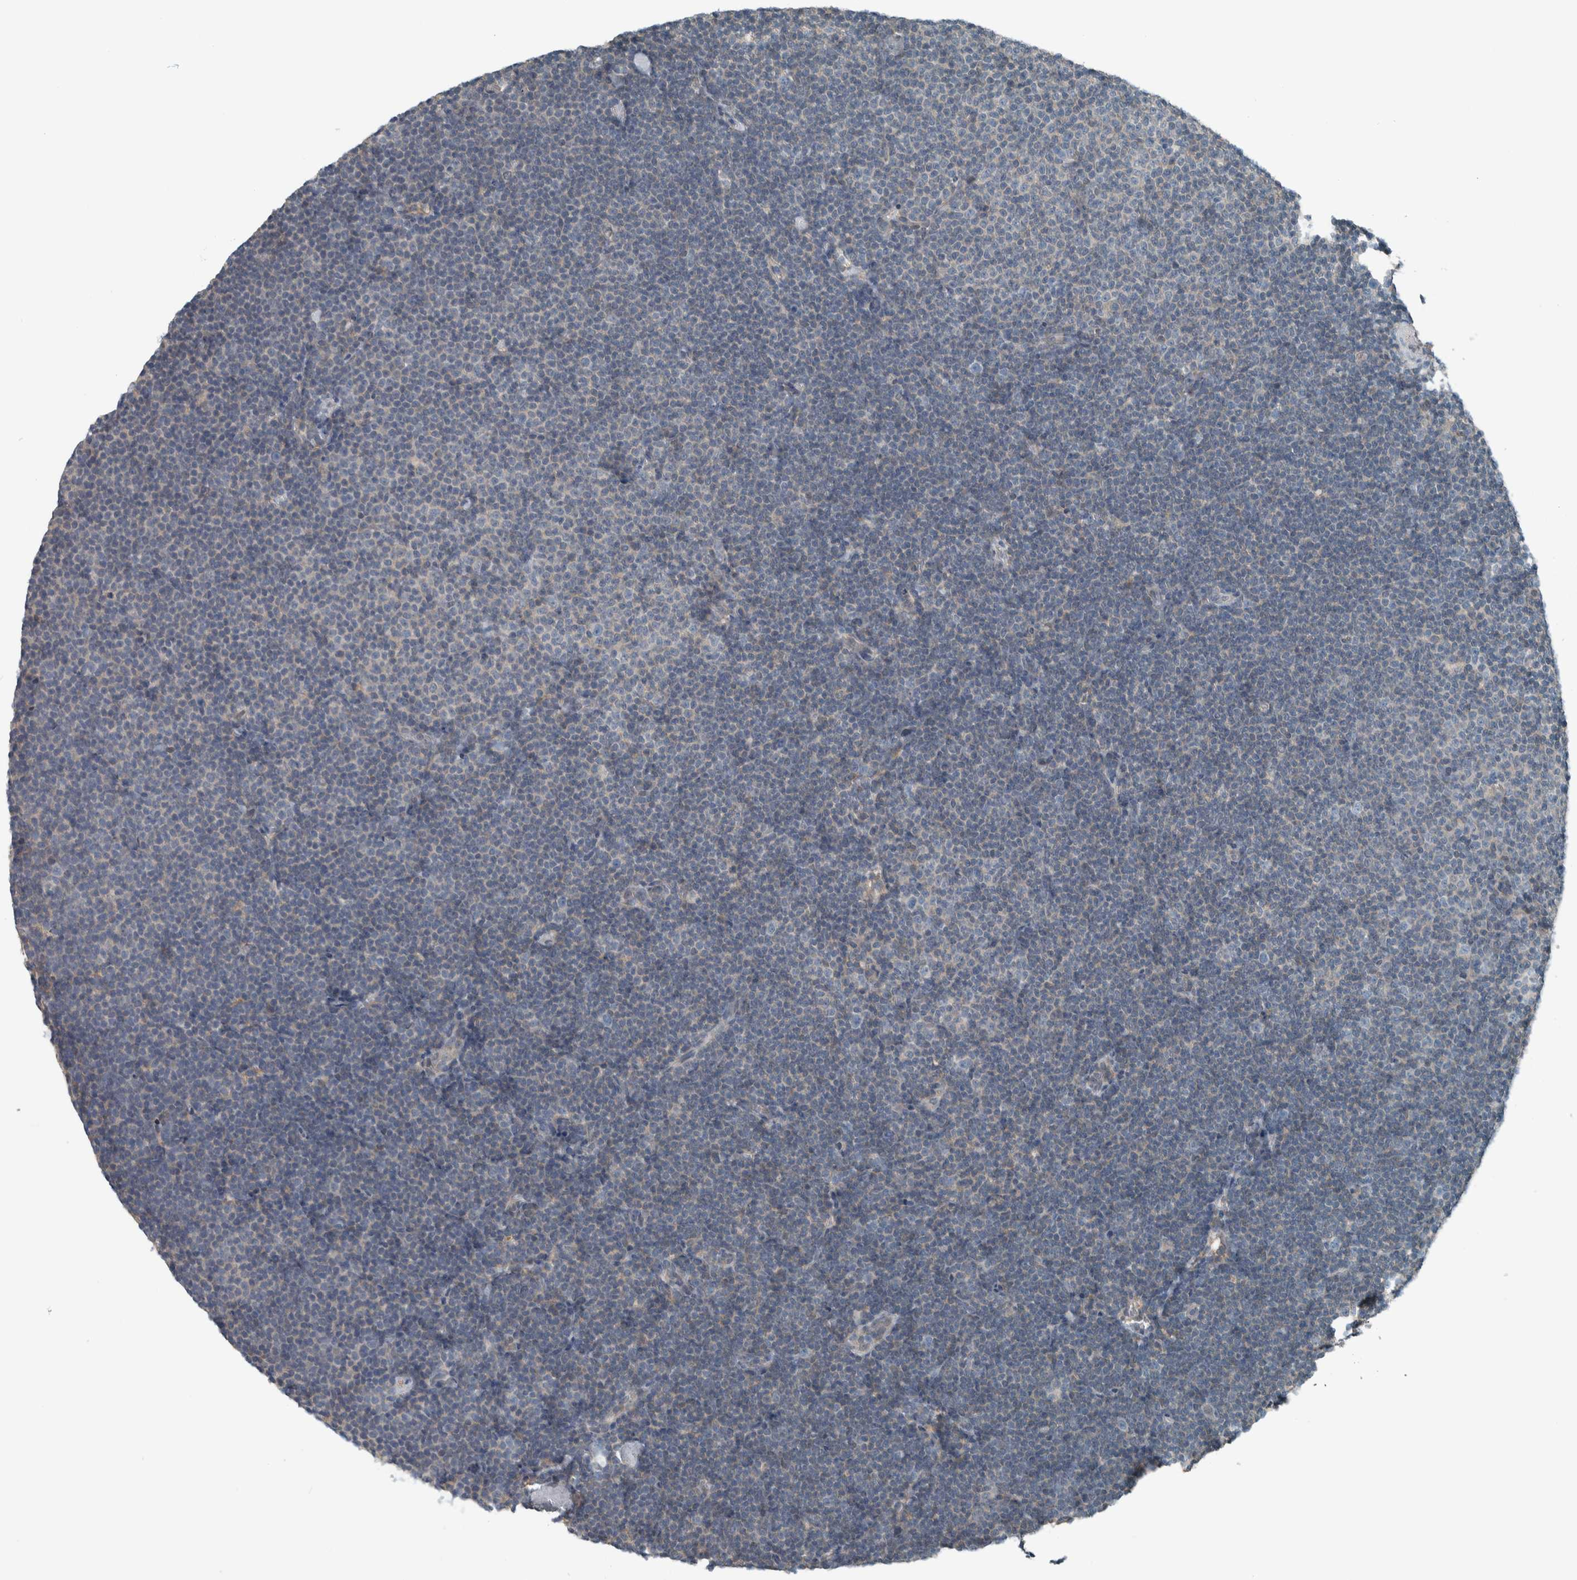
{"staining": {"intensity": "negative", "quantity": "none", "location": "none"}, "tissue": "lymphoma", "cell_type": "Tumor cells", "image_type": "cancer", "snomed": [{"axis": "morphology", "description": "Malignant lymphoma, non-Hodgkin's type, Low grade"}, {"axis": "topography", "description": "Lymph node"}], "caption": "IHC micrograph of neoplastic tissue: lymphoma stained with DAB reveals no significant protein expression in tumor cells. Nuclei are stained in blue.", "gene": "ALAD", "patient": {"sex": "female", "age": 53}}